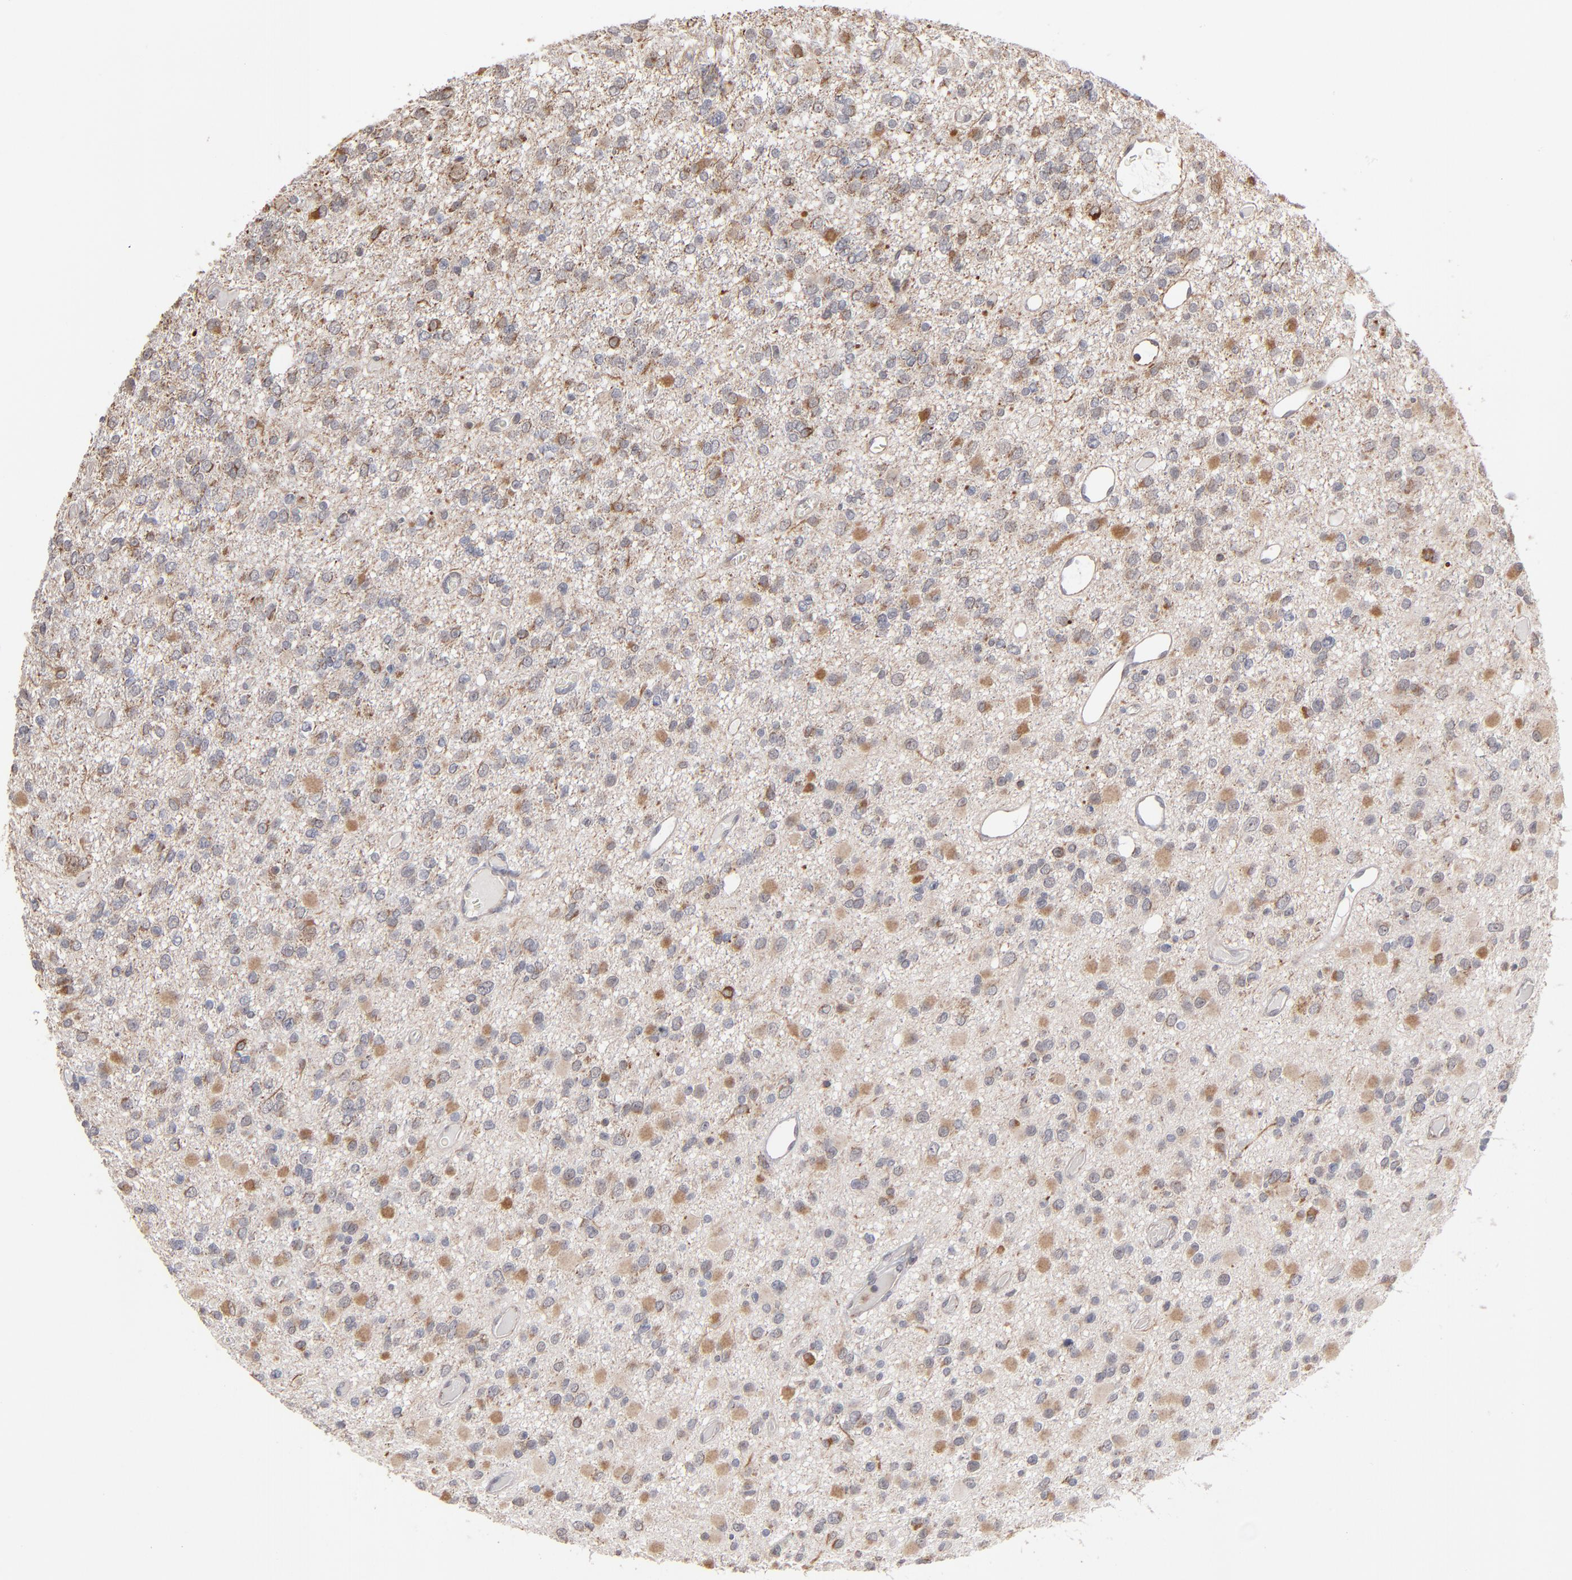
{"staining": {"intensity": "moderate", "quantity": "25%-75%", "location": "cytoplasmic/membranous"}, "tissue": "glioma", "cell_type": "Tumor cells", "image_type": "cancer", "snomed": [{"axis": "morphology", "description": "Glioma, malignant, Low grade"}, {"axis": "topography", "description": "Brain"}], "caption": "Malignant glioma (low-grade) tissue exhibits moderate cytoplasmic/membranous expression in approximately 25%-75% of tumor cells", "gene": "MIPOL1", "patient": {"sex": "male", "age": 42}}